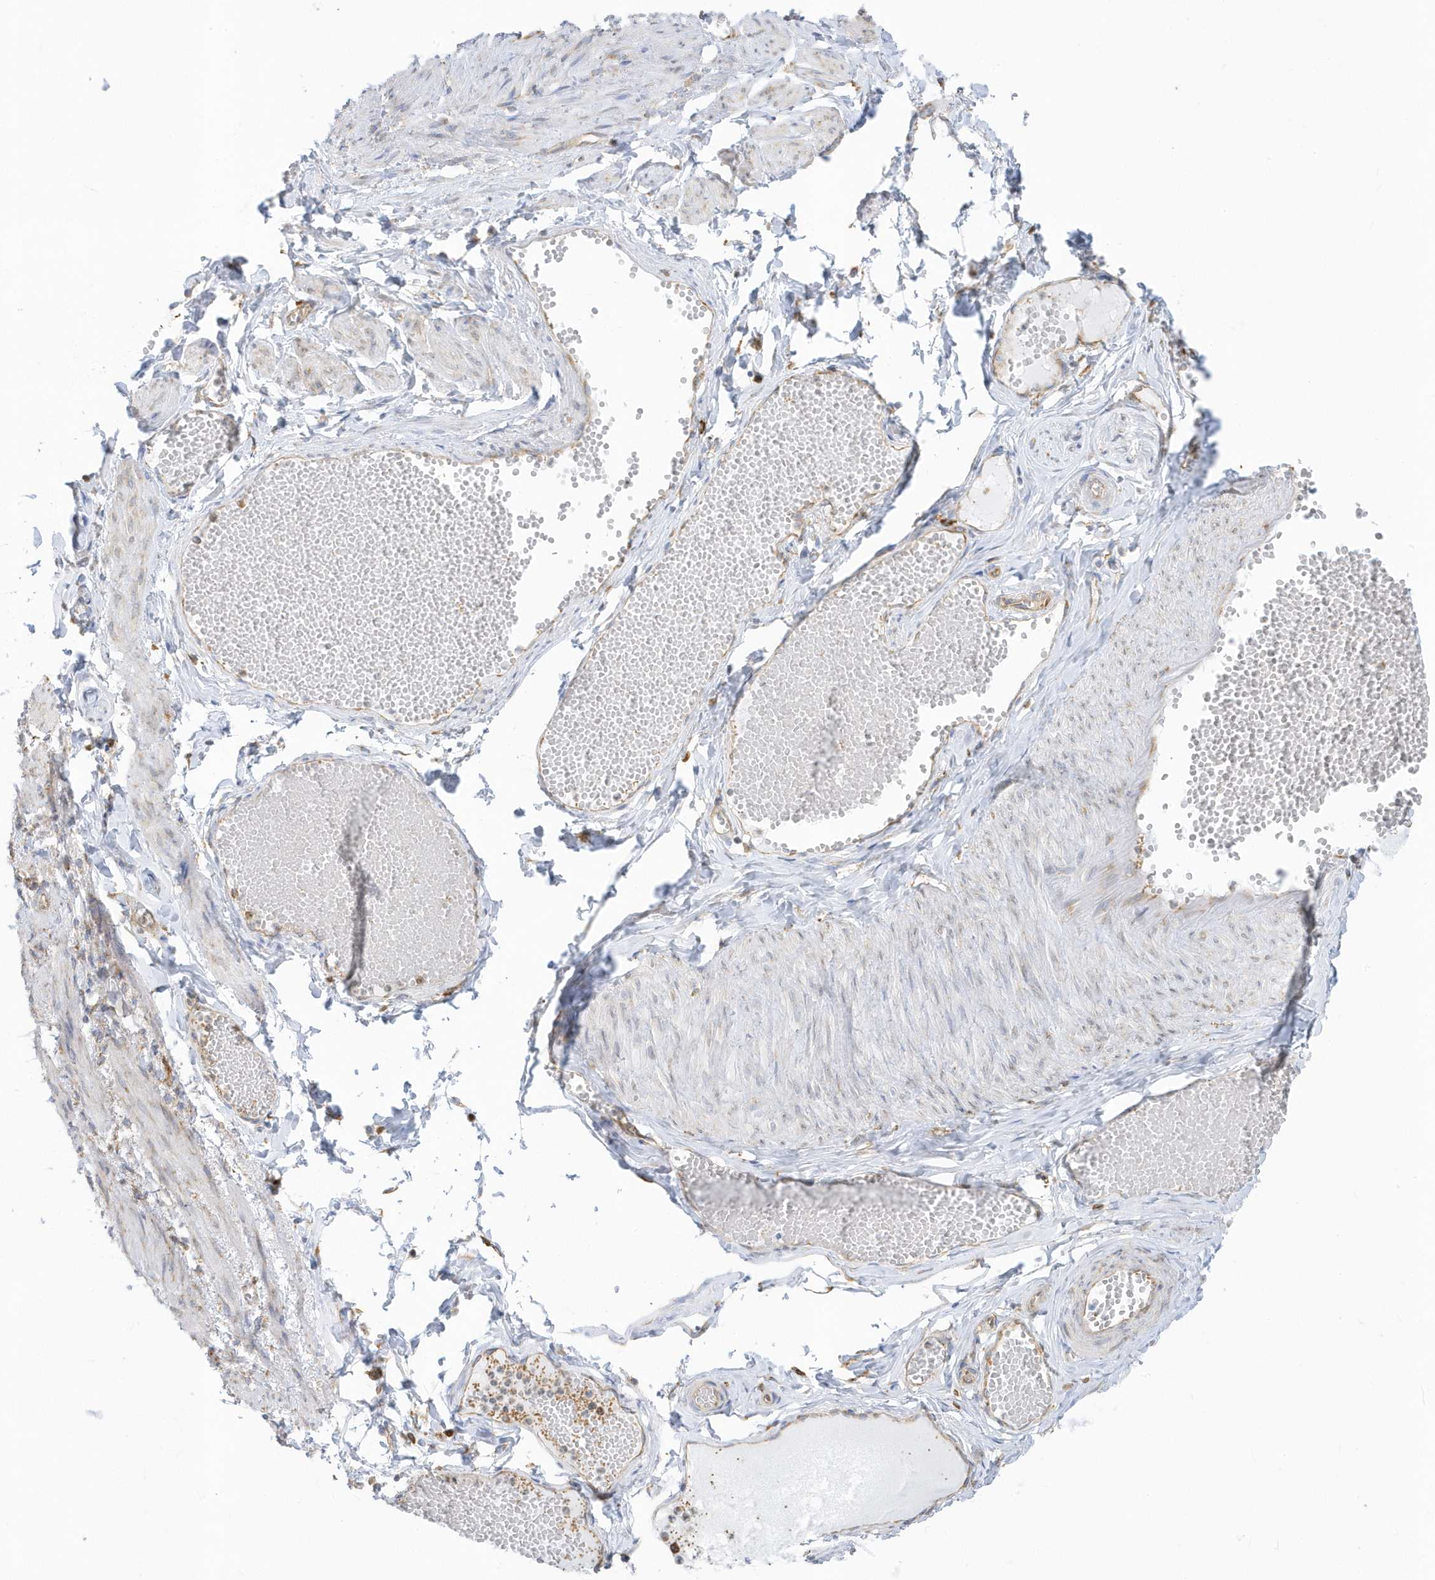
{"staining": {"intensity": "negative", "quantity": "none", "location": "none"}, "tissue": "adipose tissue", "cell_type": "Adipocytes", "image_type": "normal", "snomed": [{"axis": "morphology", "description": "Normal tissue, NOS"}, {"axis": "topography", "description": "Smooth muscle"}, {"axis": "topography", "description": "Peripheral nerve tissue"}], "caption": "Immunohistochemistry of benign adipose tissue demonstrates no positivity in adipocytes. The staining is performed using DAB brown chromogen with nuclei counter-stained in using hematoxylin.", "gene": "PDIA6", "patient": {"sex": "female", "age": 39}}